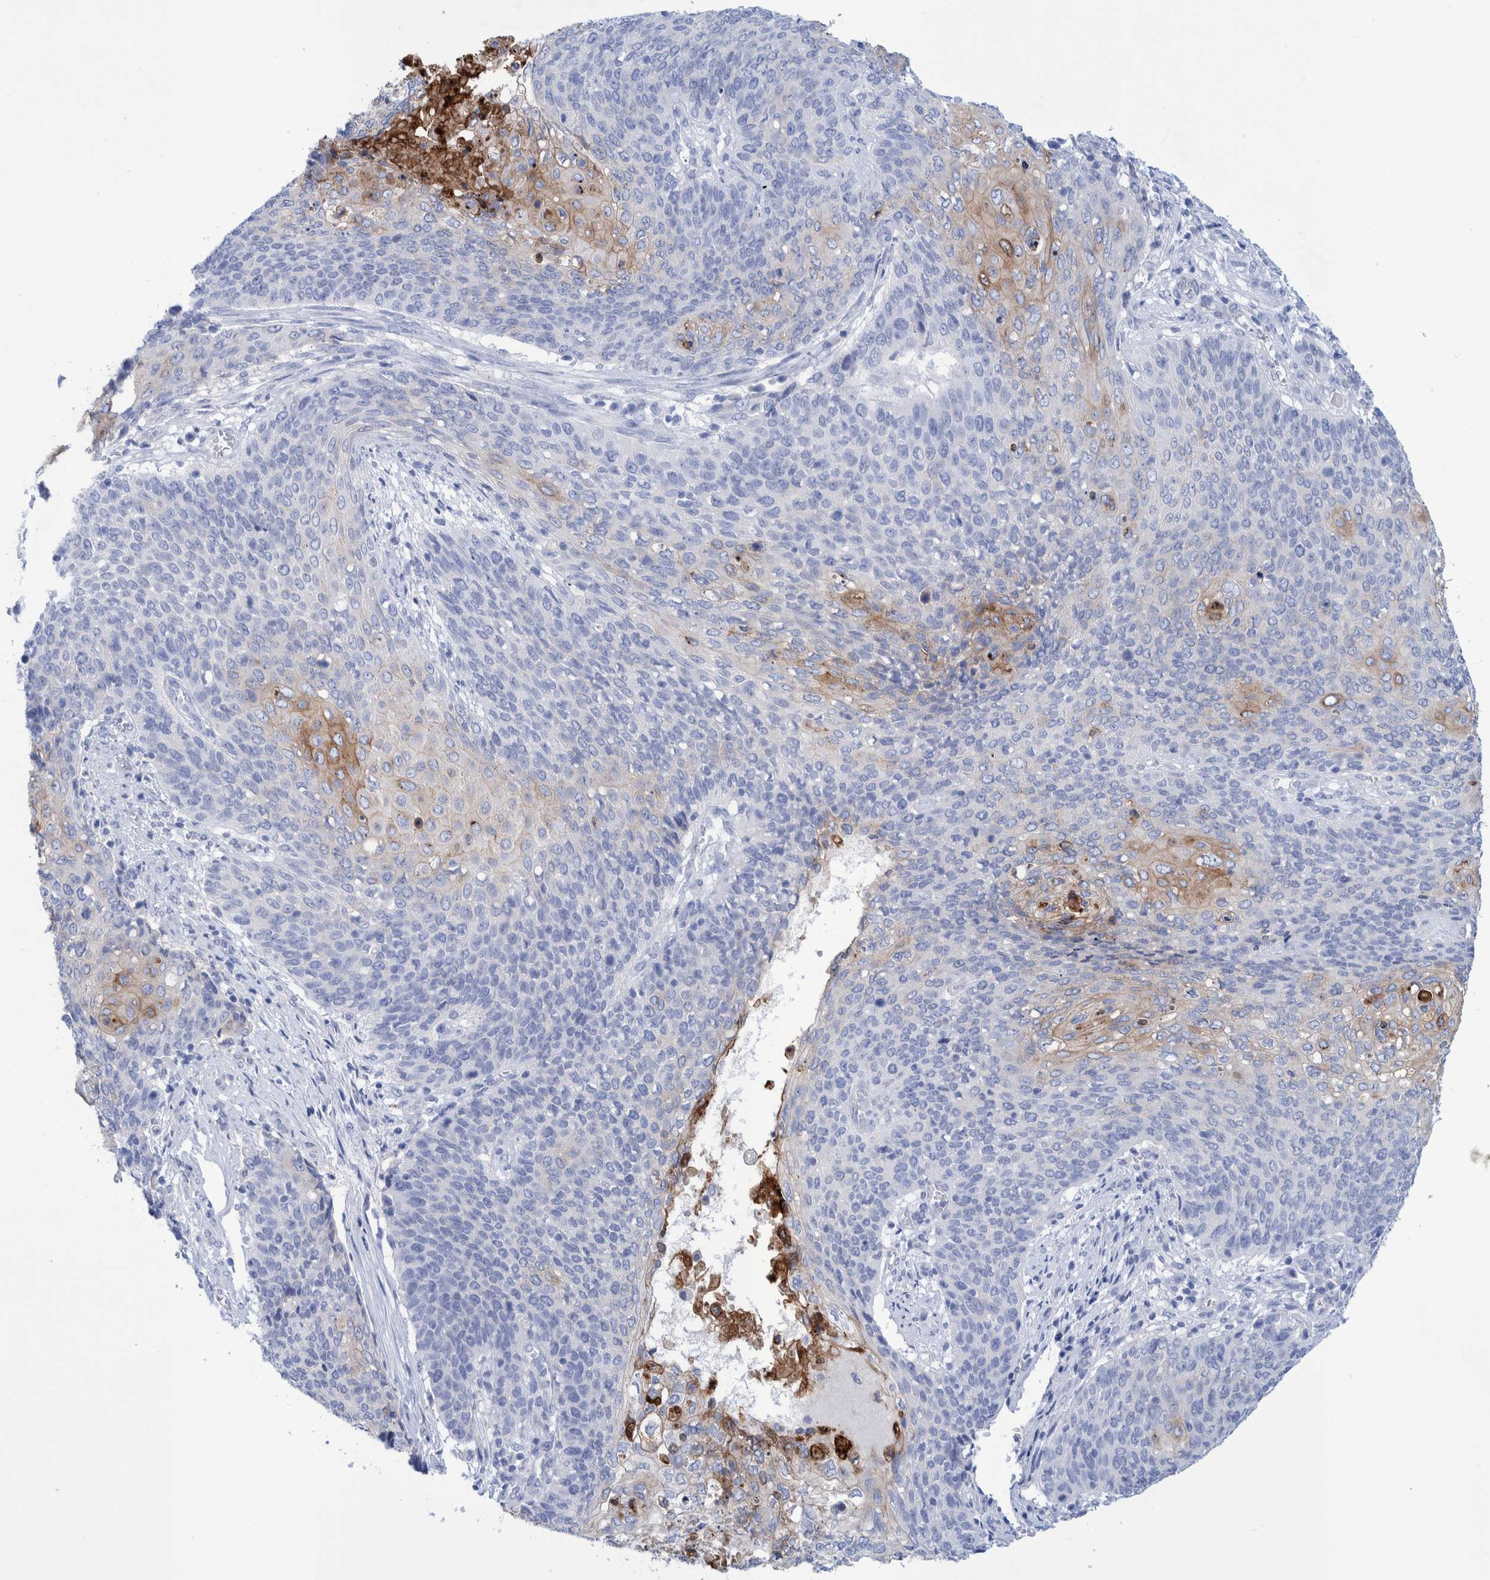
{"staining": {"intensity": "moderate", "quantity": "<25%", "location": "cytoplasmic/membranous"}, "tissue": "cervical cancer", "cell_type": "Tumor cells", "image_type": "cancer", "snomed": [{"axis": "morphology", "description": "Squamous cell carcinoma, NOS"}, {"axis": "topography", "description": "Cervix"}], "caption": "A brown stain shows moderate cytoplasmic/membranous expression of a protein in human cervical cancer tumor cells.", "gene": "PERP", "patient": {"sex": "female", "age": 39}}